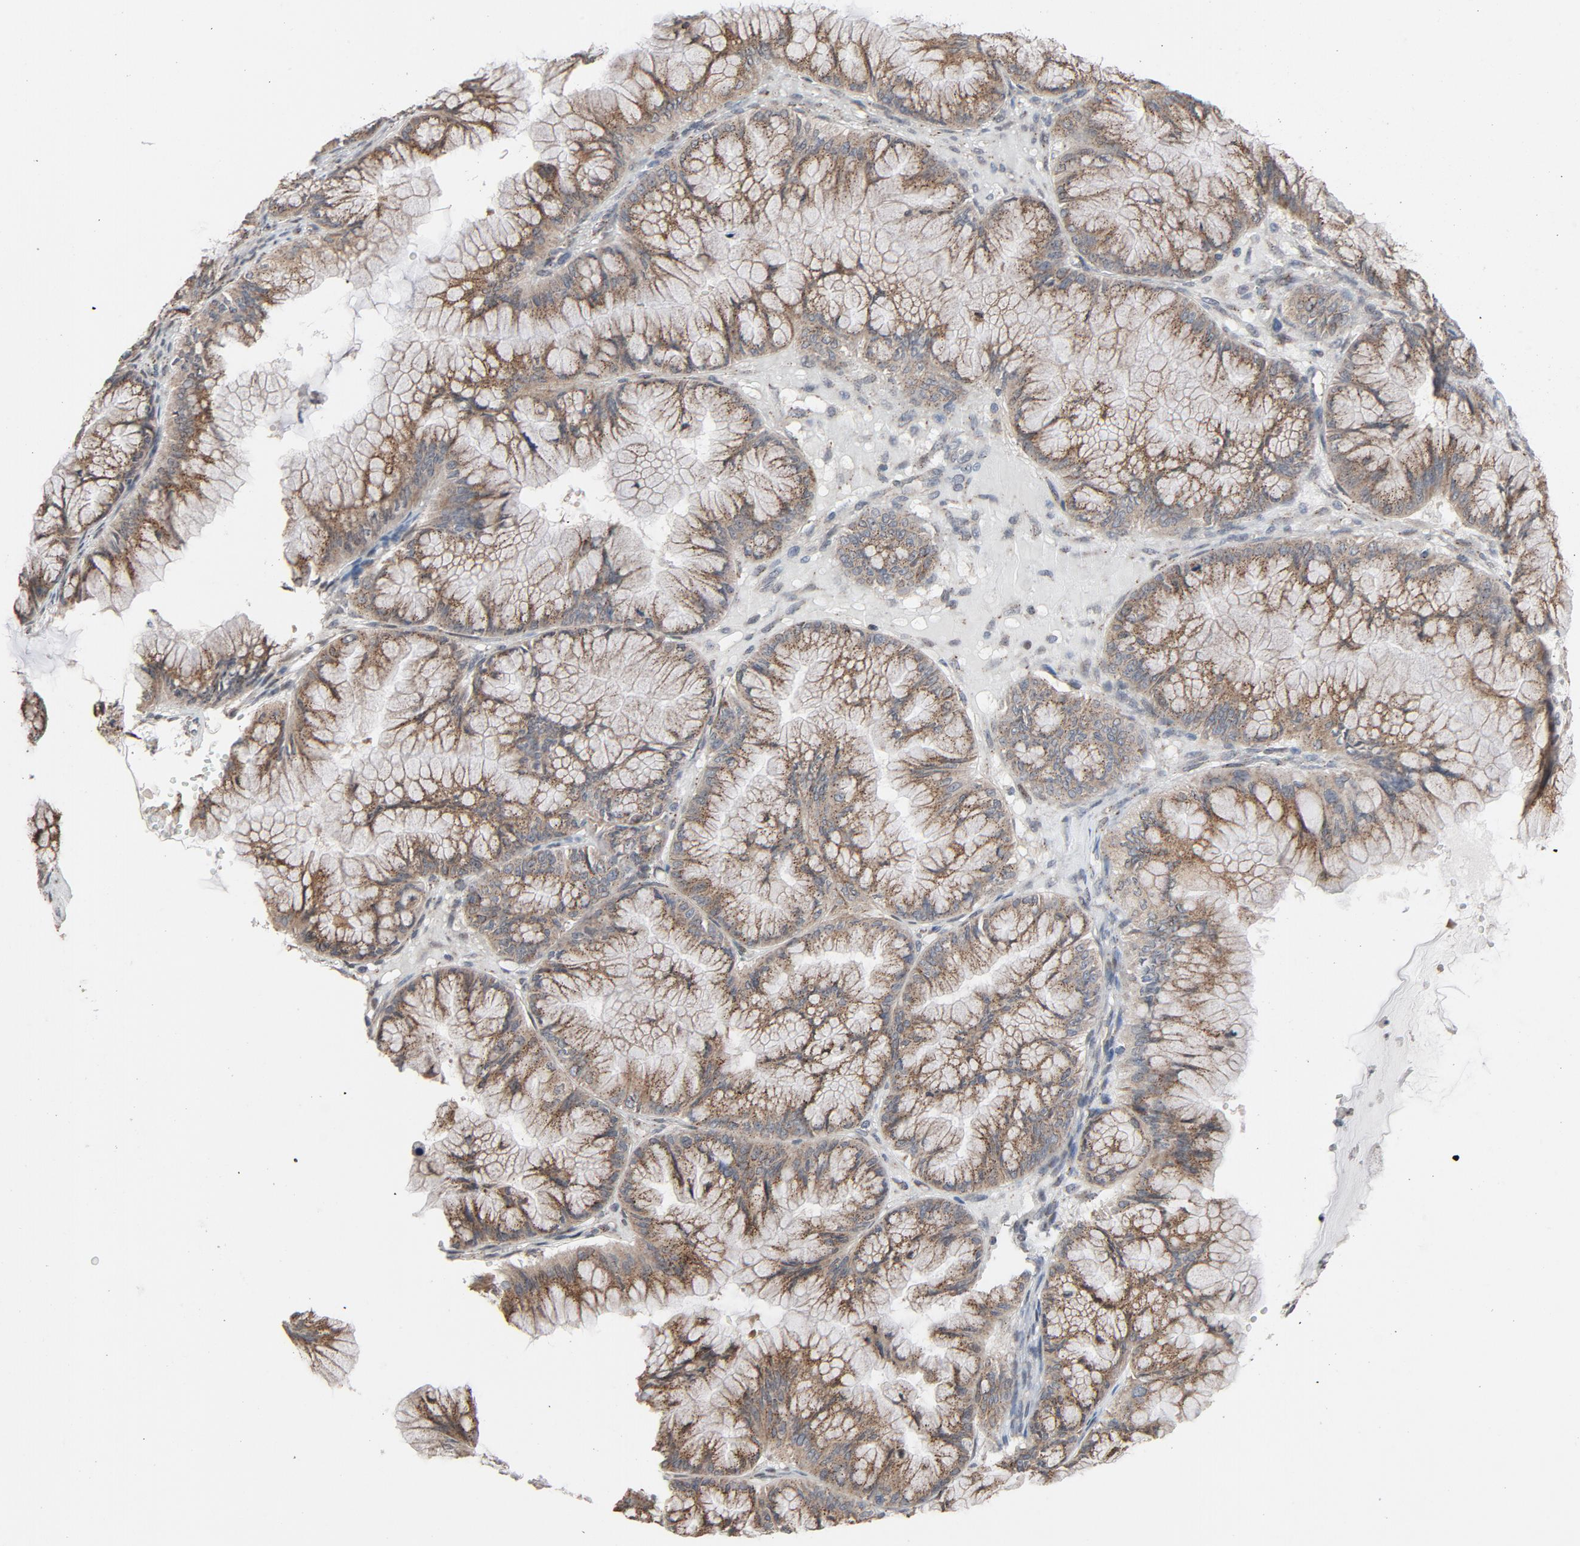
{"staining": {"intensity": "weak", "quantity": ">75%", "location": "cytoplasmic/membranous"}, "tissue": "ovarian cancer", "cell_type": "Tumor cells", "image_type": "cancer", "snomed": [{"axis": "morphology", "description": "Cystadenocarcinoma, mucinous, NOS"}, {"axis": "topography", "description": "Ovary"}], "caption": "IHC micrograph of neoplastic tissue: human ovarian mucinous cystadenocarcinoma stained using IHC exhibits low levels of weak protein expression localized specifically in the cytoplasmic/membranous of tumor cells, appearing as a cytoplasmic/membranous brown color.", "gene": "RPL12", "patient": {"sex": "female", "age": 63}}